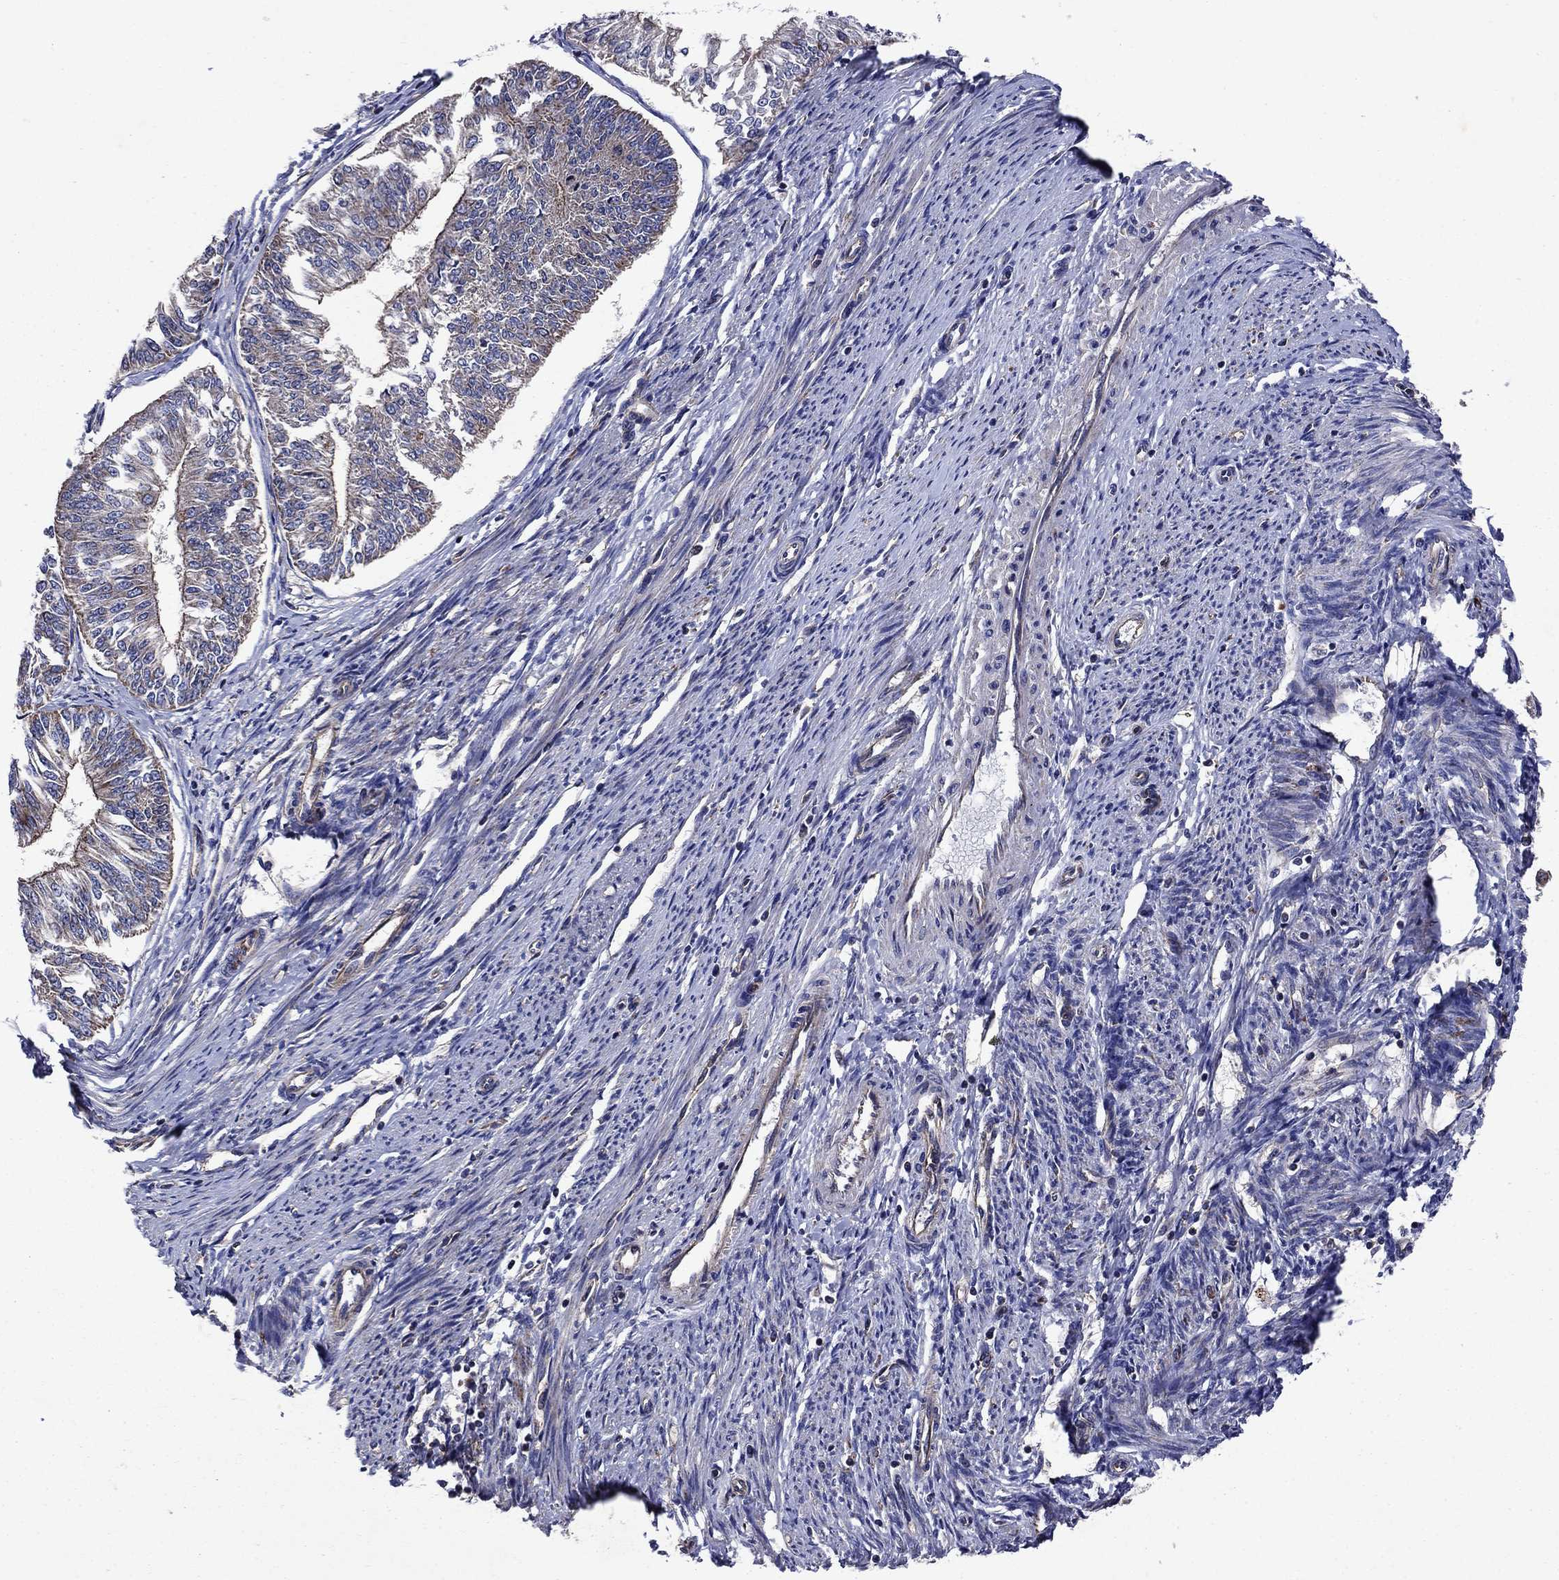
{"staining": {"intensity": "moderate", "quantity": "<25%", "location": "cytoplasmic/membranous"}, "tissue": "endometrial cancer", "cell_type": "Tumor cells", "image_type": "cancer", "snomed": [{"axis": "morphology", "description": "Adenocarcinoma, NOS"}, {"axis": "topography", "description": "Endometrium"}], "caption": "A micrograph showing moderate cytoplasmic/membranous expression in approximately <25% of tumor cells in endometrial adenocarcinoma, as visualized by brown immunohistochemical staining.", "gene": "KIF22", "patient": {"sex": "female", "age": 58}}